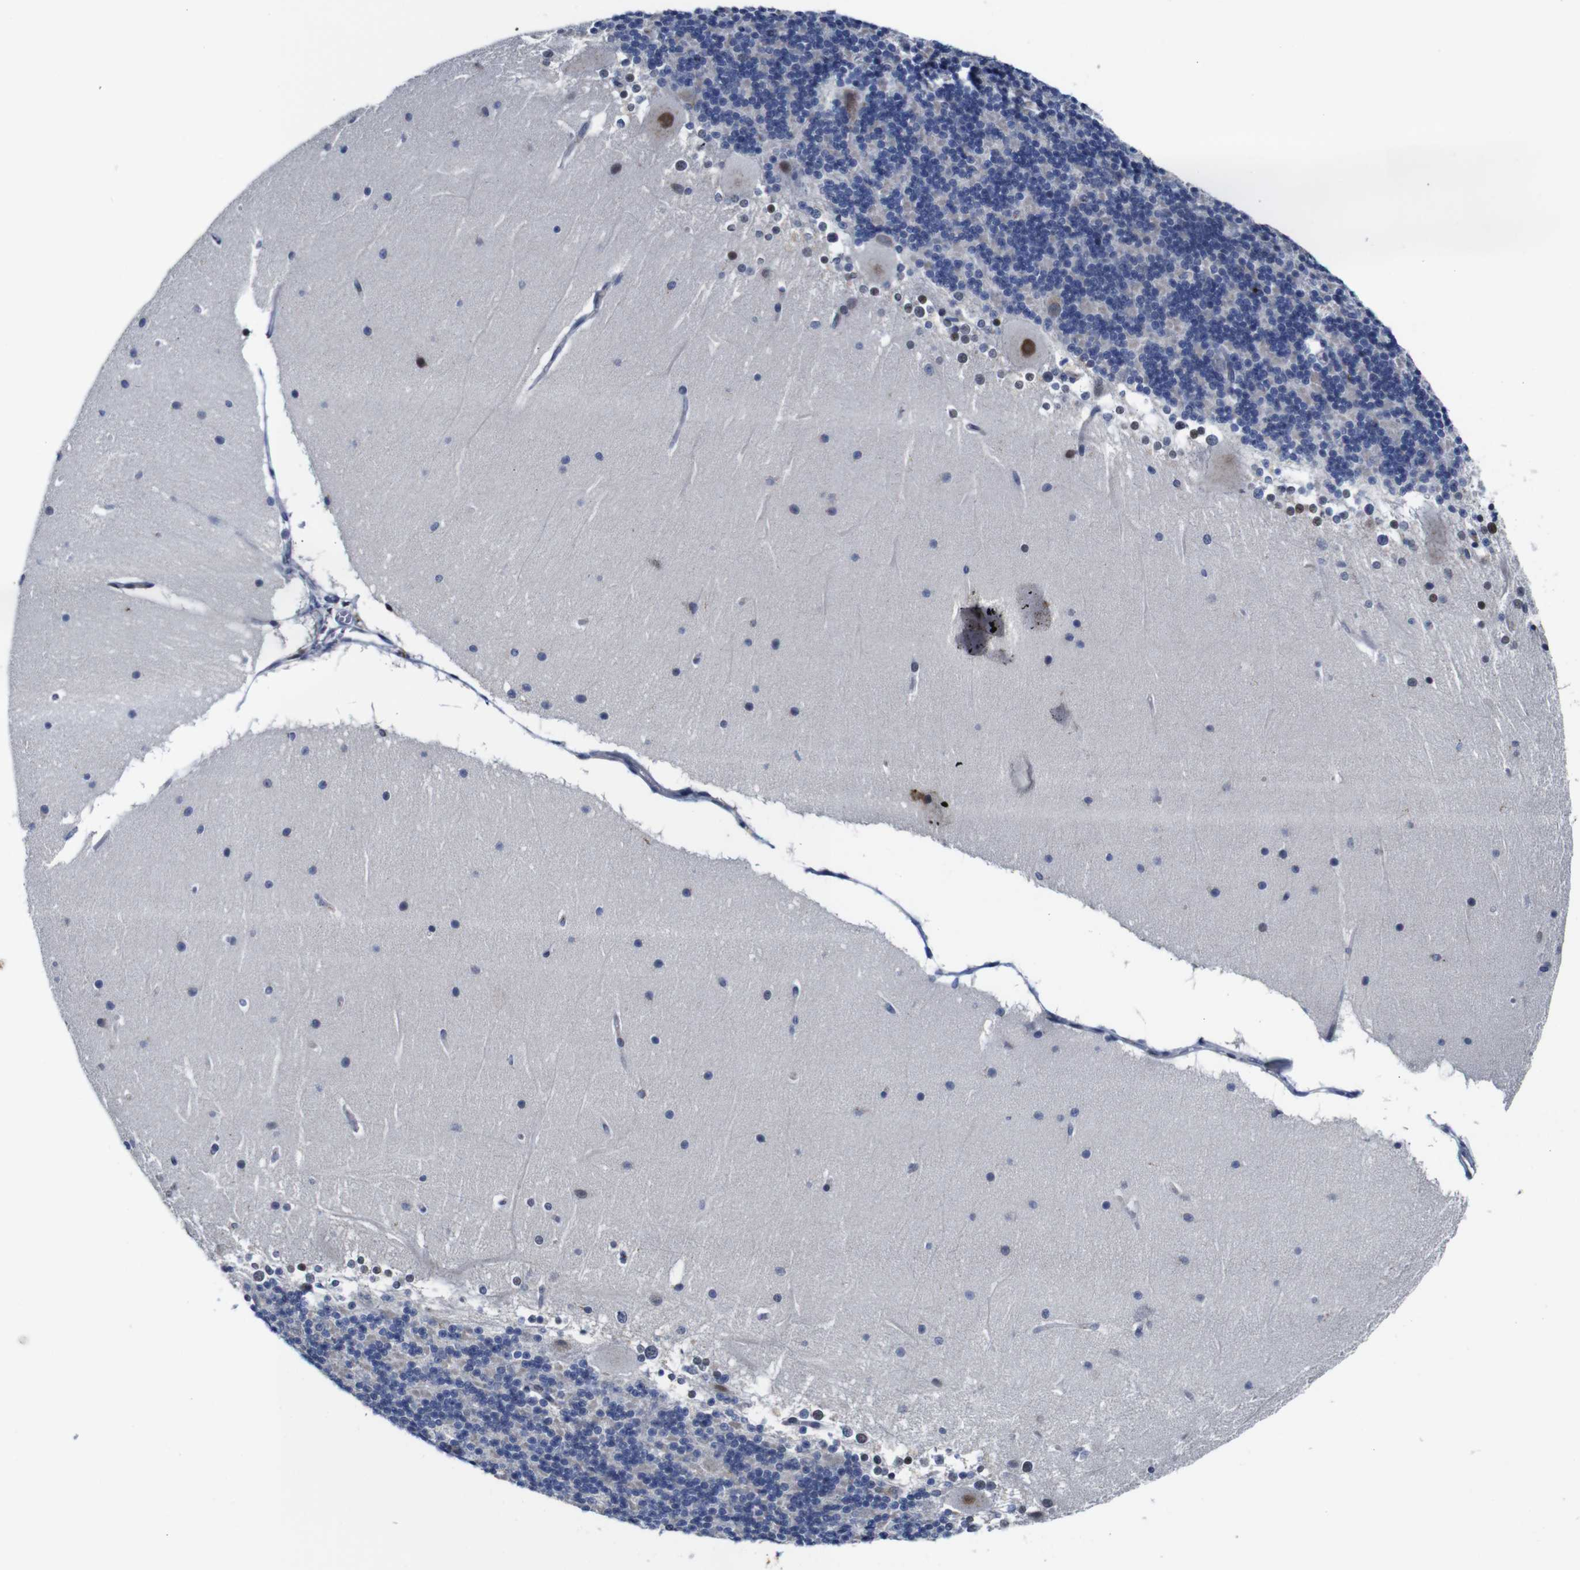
{"staining": {"intensity": "negative", "quantity": "none", "location": "none"}, "tissue": "cerebellum", "cell_type": "Cells in granular layer", "image_type": "normal", "snomed": [{"axis": "morphology", "description": "Normal tissue, NOS"}, {"axis": "topography", "description": "Cerebellum"}], "caption": "High power microscopy micrograph of an immunohistochemistry image of benign cerebellum, revealing no significant positivity in cells in granular layer.", "gene": "FURIN", "patient": {"sex": "female", "age": 19}}